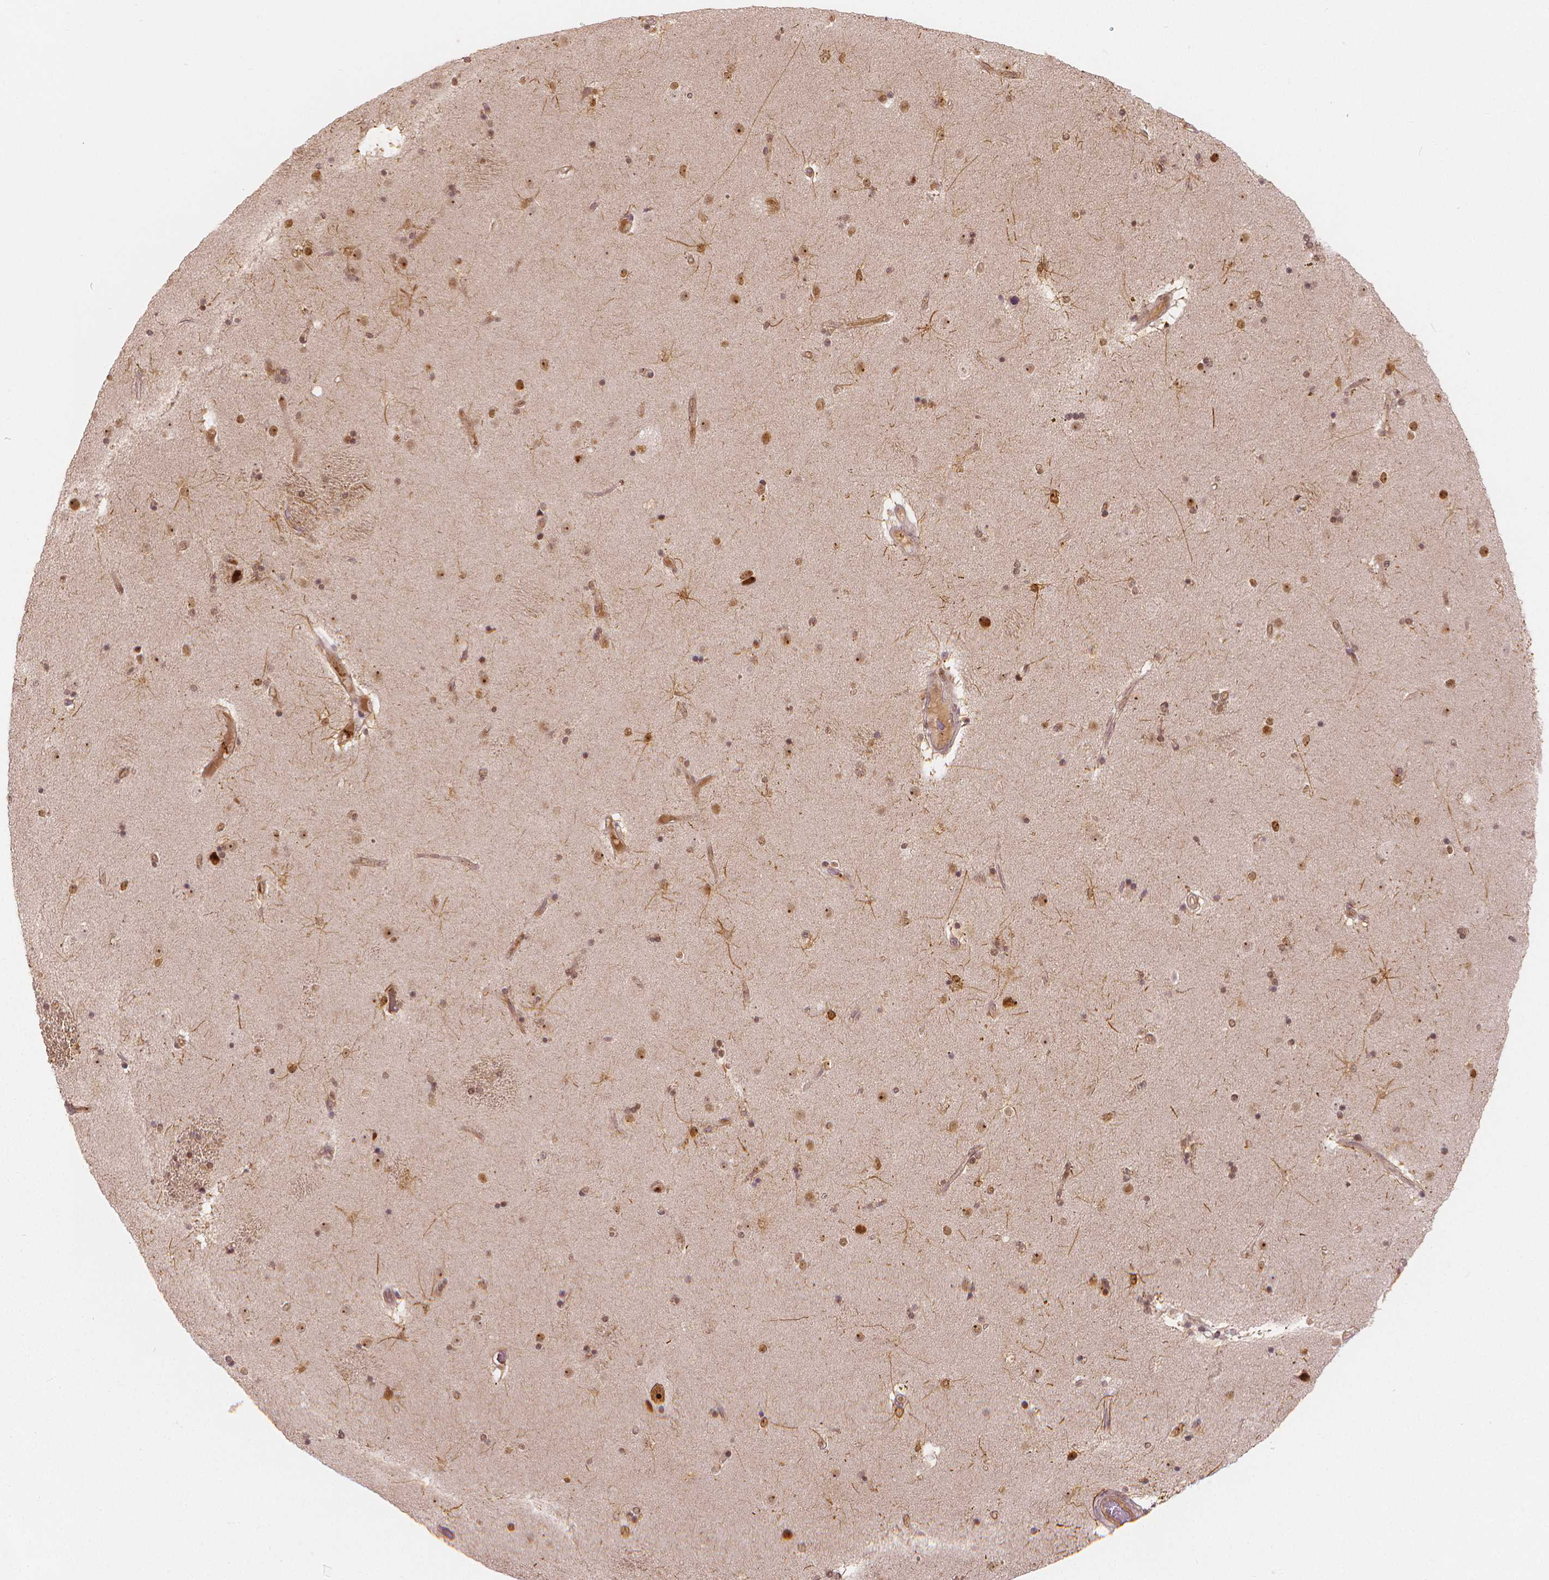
{"staining": {"intensity": "moderate", "quantity": "25%-75%", "location": "nuclear"}, "tissue": "caudate", "cell_type": "Glial cells", "image_type": "normal", "snomed": [{"axis": "morphology", "description": "Normal tissue, NOS"}, {"axis": "topography", "description": "Lateral ventricle wall"}], "caption": "About 25%-75% of glial cells in normal caudate exhibit moderate nuclear protein positivity as visualized by brown immunohistochemical staining.", "gene": "NSD2", "patient": {"sex": "female", "age": 71}}